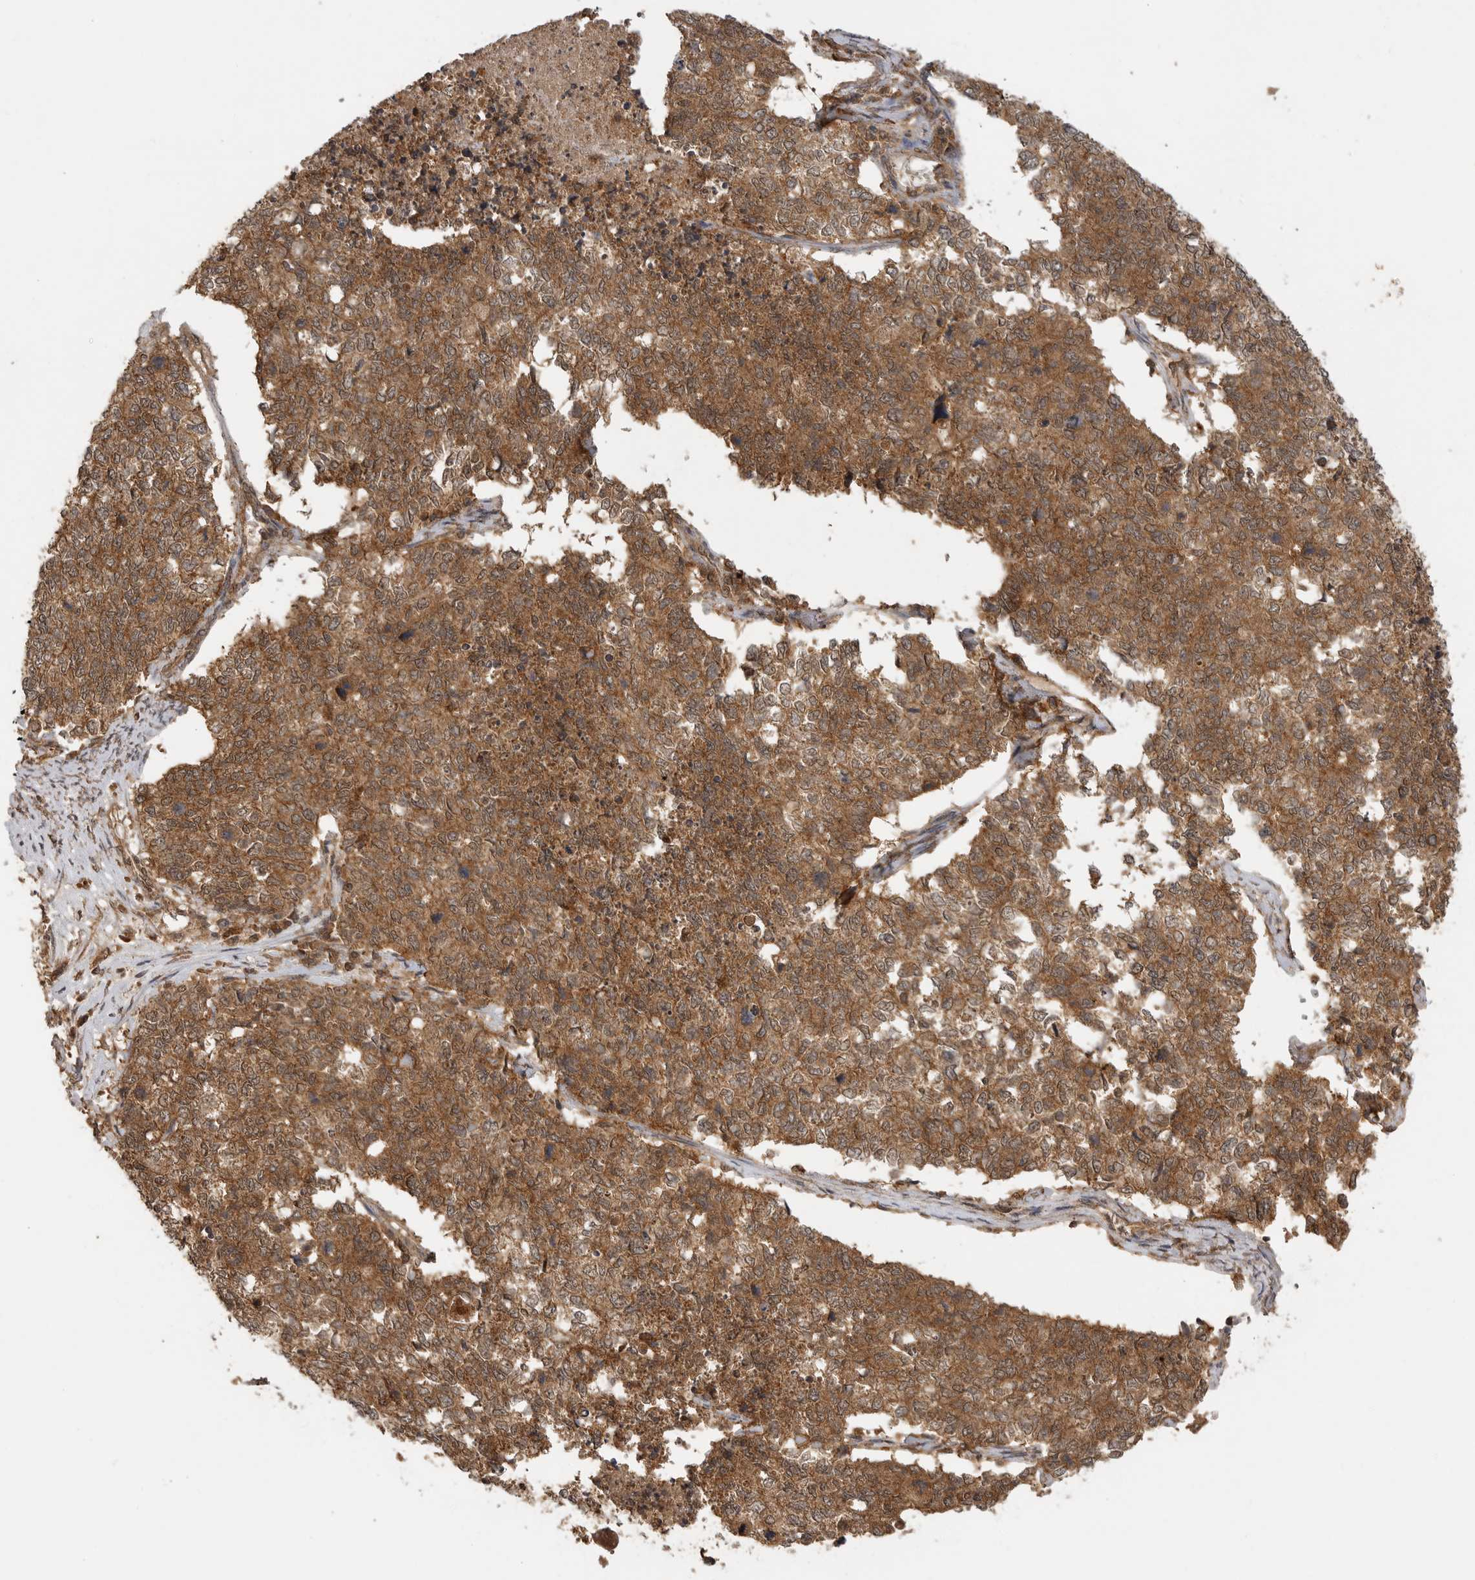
{"staining": {"intensity": "moderate", "quantity": ">75%", "location": "cytoplasmic/membranous,nuclear"}, "tissue": "cervical cancer", "cell_type": "Tumor cells", "image_type": "cancer", "snomed": [{"axis": "morphology", "description": "Squamous cell carcinoma, NOS"}, {"axis": "topography", "description": "Cervix"}], "caption": "This is a micrograph of IHC staining of squamous cell carcinoma (cervical), which shows moderate staining in the cytoplasmic/membranous and nuclear of tumor cells.", "gene": "ICOSLG", "patient": {"sex": "female", "age": 63}}